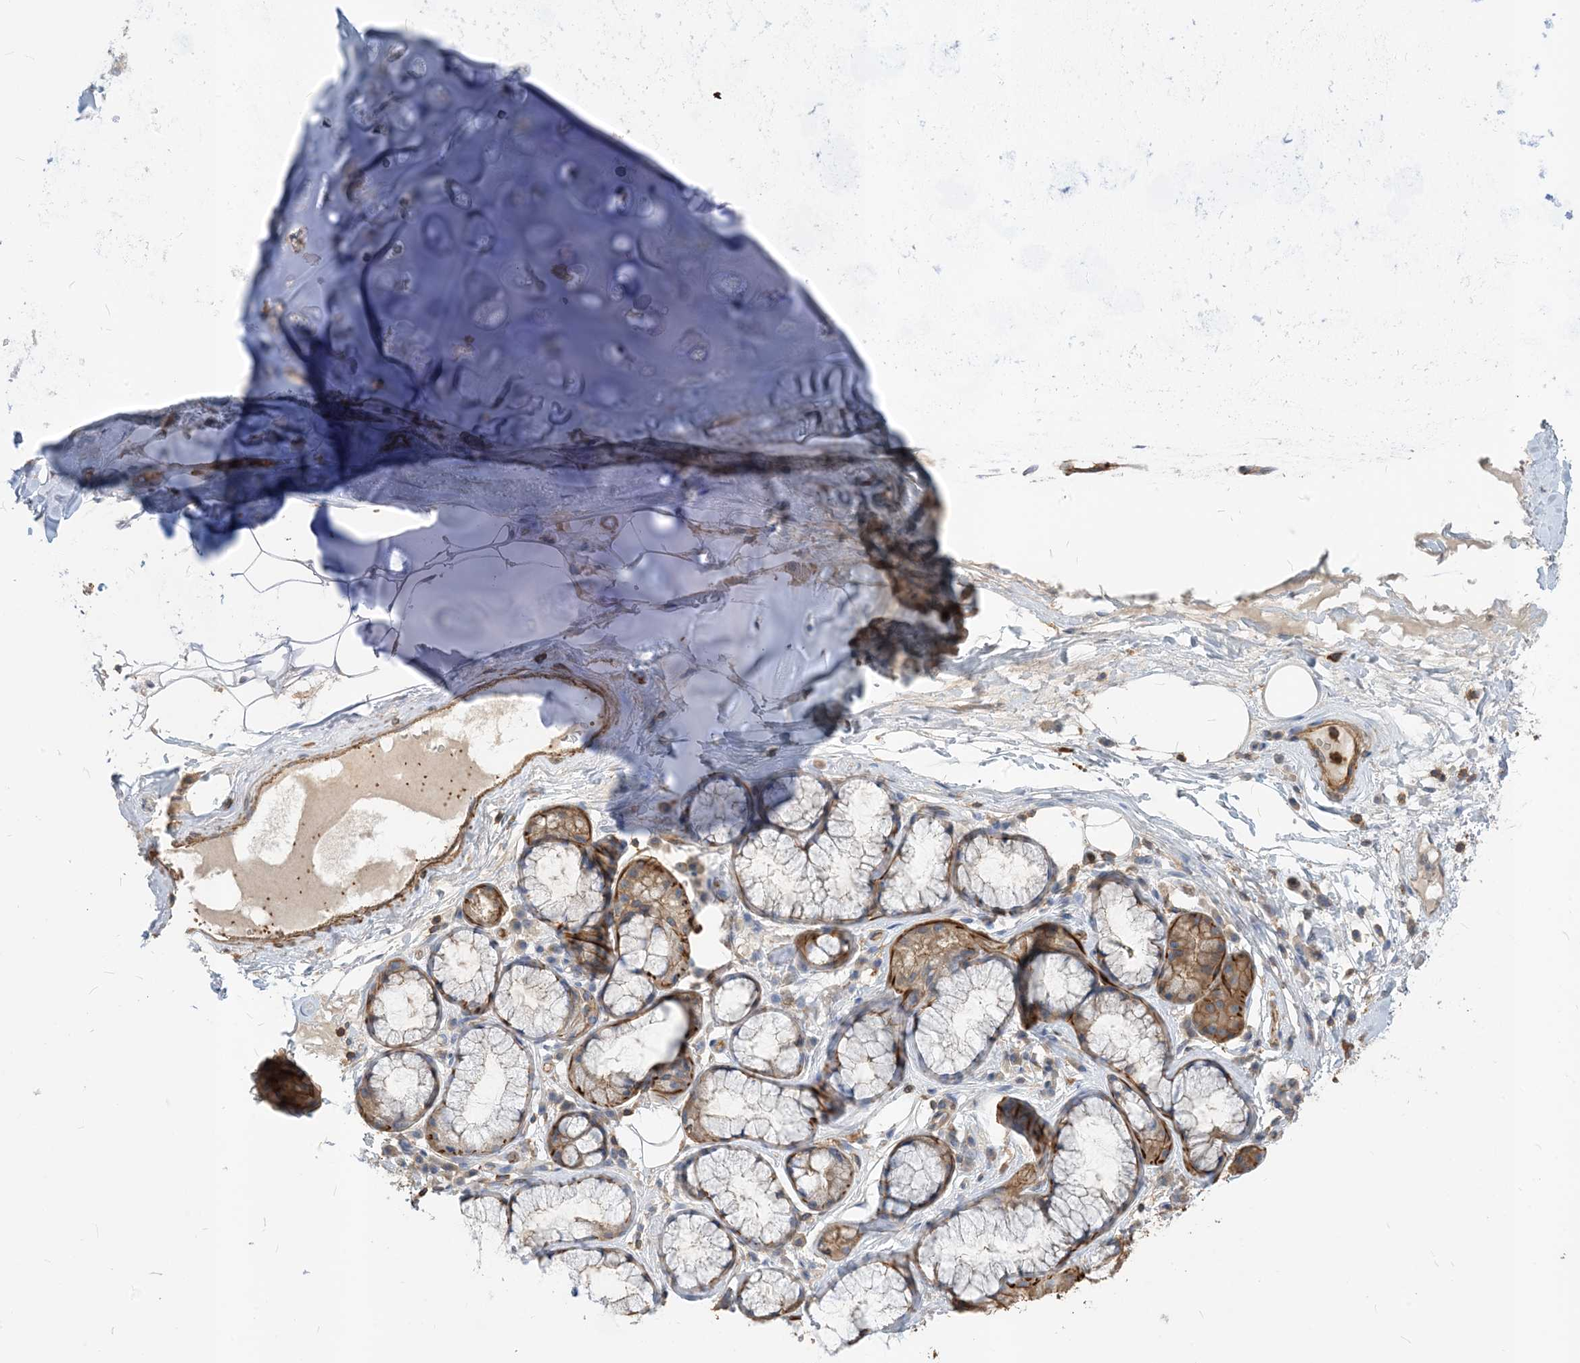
{"staining": {"intensity": "negative", "quantity": "none", "location": "none"}, "tissue": "adipose tissue", "cell_type": "Adipocytes", "image_type": "normal", "snomed": [{"axis": "morphology", "description": "Normal tissue, NOS"}, {"axis": "topography", "description": "Cartilage tissue"}], "caption": "Immunohistochemical staining of unremarkable adipose tissue shows no significant expression in adipocytes. (DAB immunohistochemistry visualized using brightfield microscopy, high magnification).", "gene": "PARVG", "patient": {"sex": "female", "age": 63}}